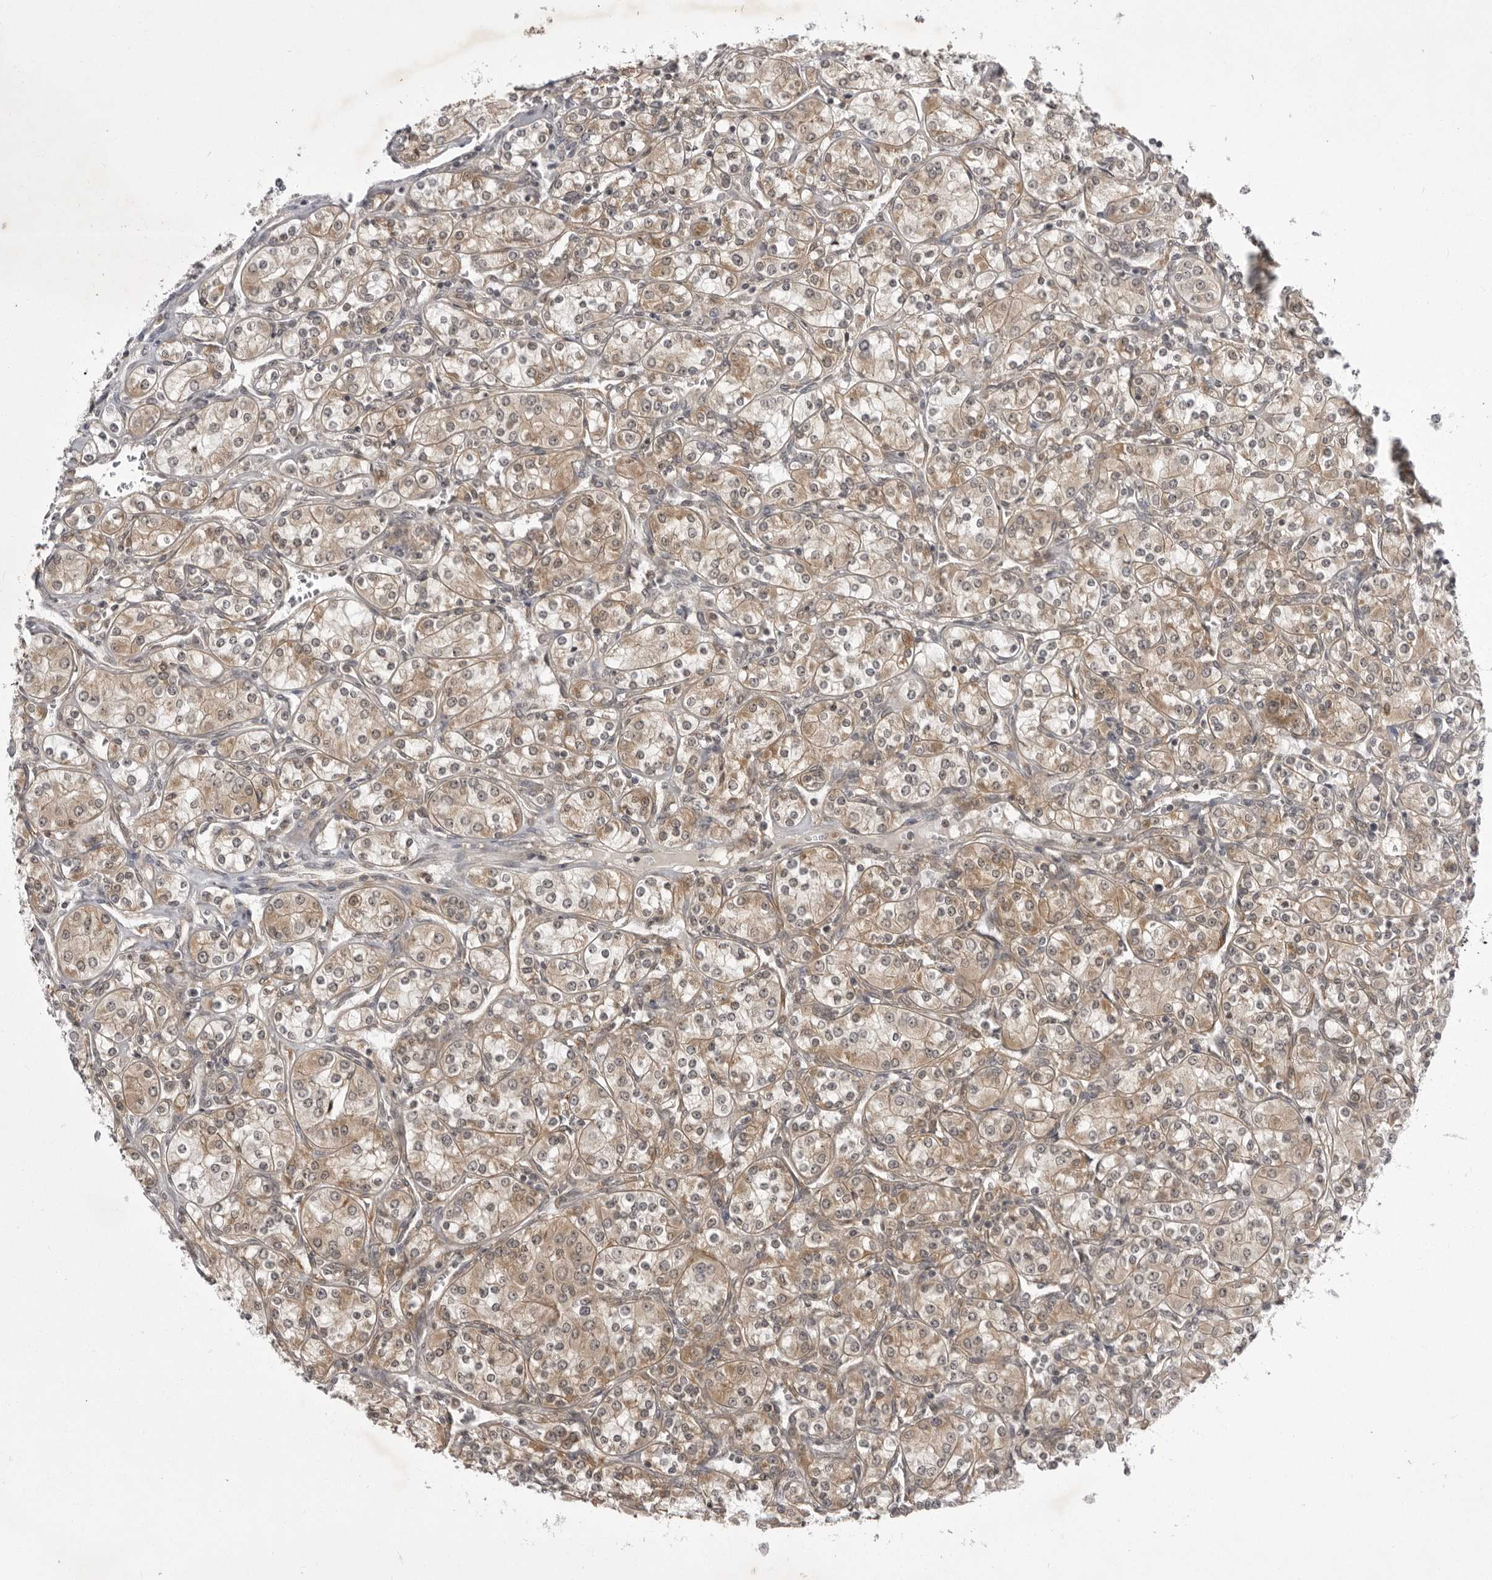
{"staining": {"intensity": "weak", "quantity": ">75%", "location": "cytoplasmic/membranous"}, "tissue": "renal cancer", "cell_type": "Tumor cells", "image_type": "cancer", "snomed": [{"axis": "morphology", "description": "Adenocarcinoma, NOS"}, {"axis": "topography", "description": "Kidney"}], "caption": "Immunohistochemistry (IHC) of human renal cancer displays low levels of weak cytoplasmic/membranous expression in approximately >75% of tumor cells. Immunohistochemistry stains the protein in brown and the nuclei are stained blue.", "gene": "USP43", "patient": {"sex": "male", "age": 77}}